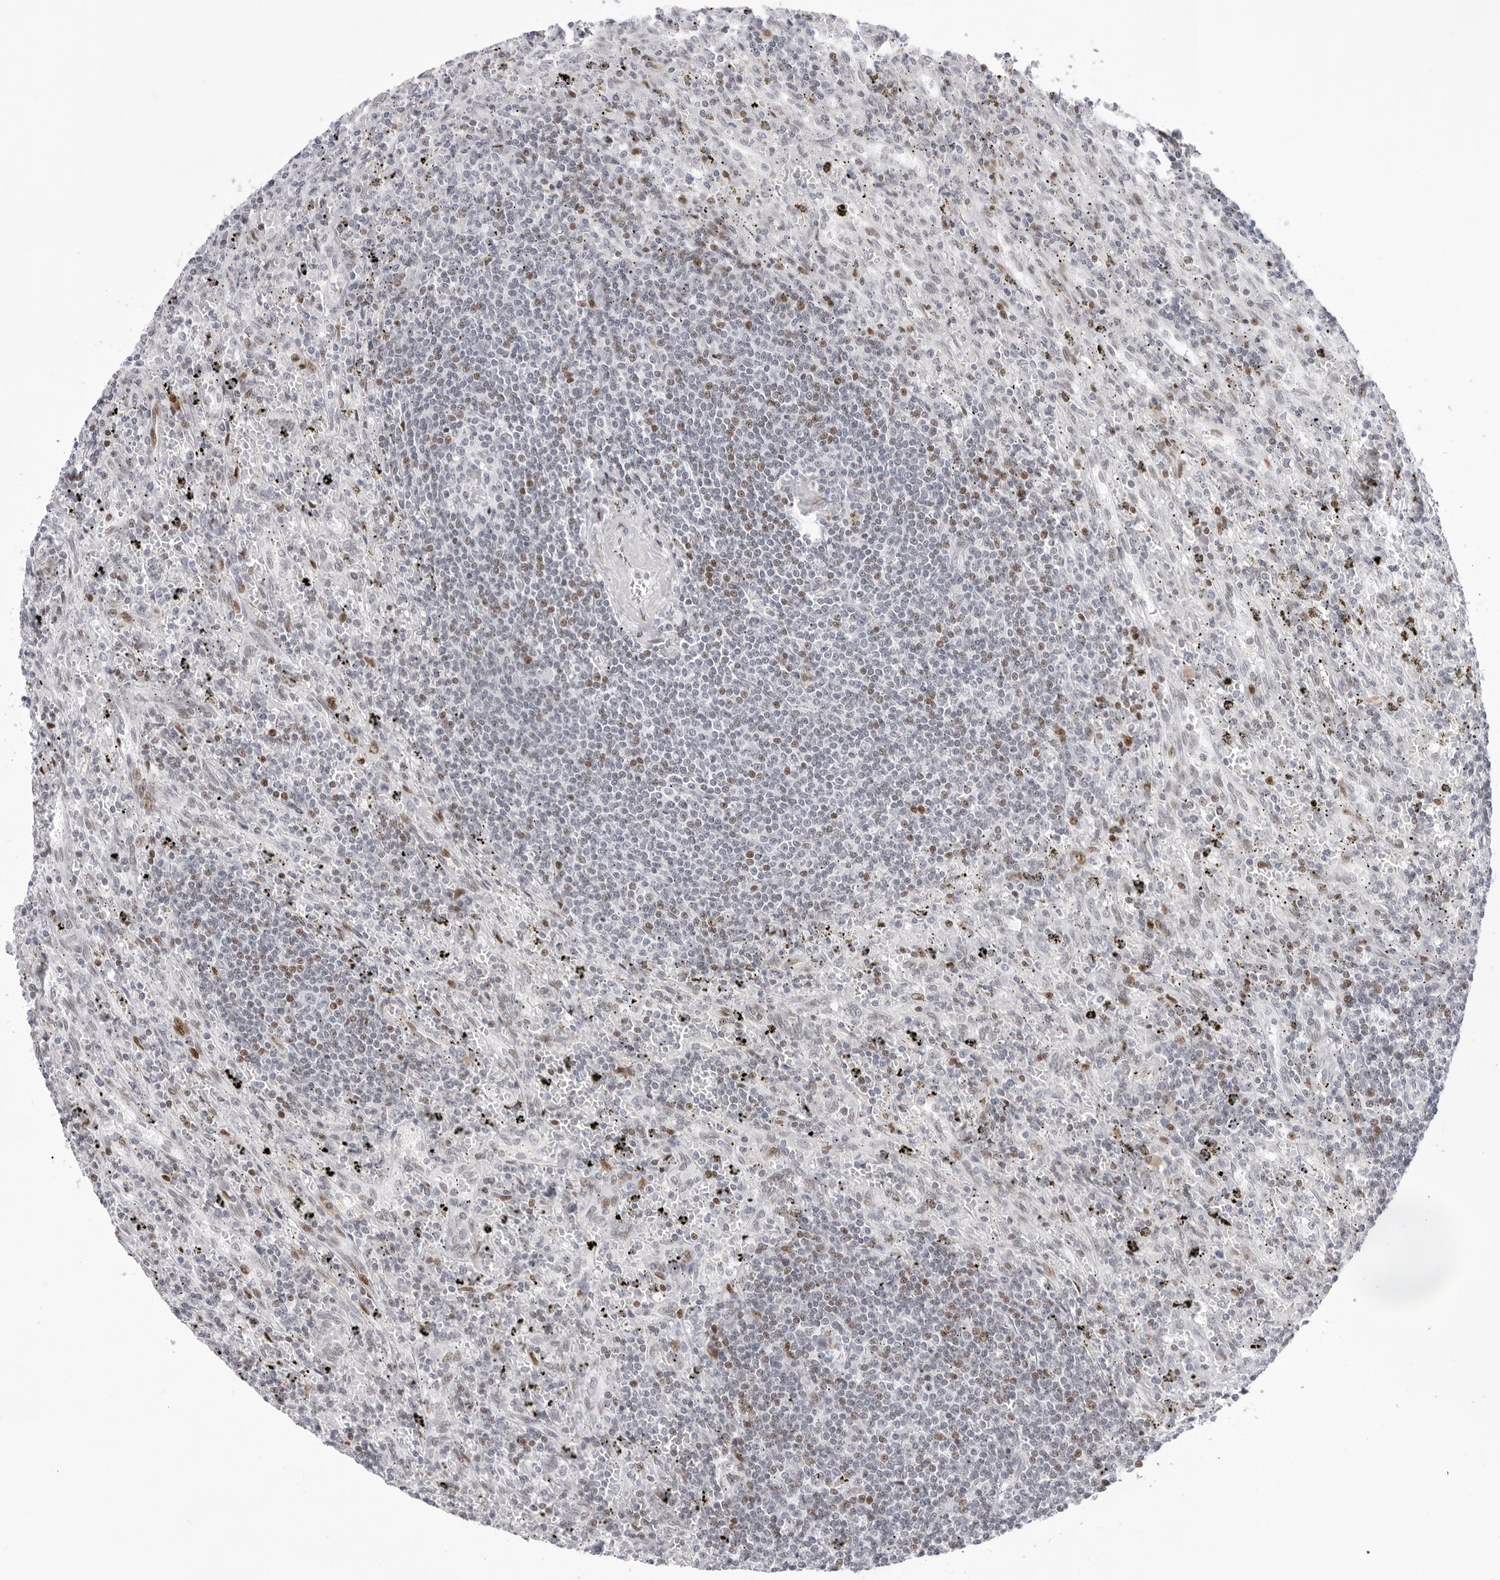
{"staining": {"intensity": "weak", "quantity": "<25%", "location": "nuclear"}, "tissue": "lymphoma", "cell_type": "Tumor cells", "image_type": "cancer", "snomed": [{"axis": "morphology", "description": "Malignant lymphoma, non-Hodgkin's type, Low grade"}, {"axis": "topography", "description": "Spleen"}], "caption": "Immunohistochemical staining of human lymphoma shows no significant expression in tumor cells.", "gene": "NTPCR", "patient": {"sex": "male", "age": 76}}